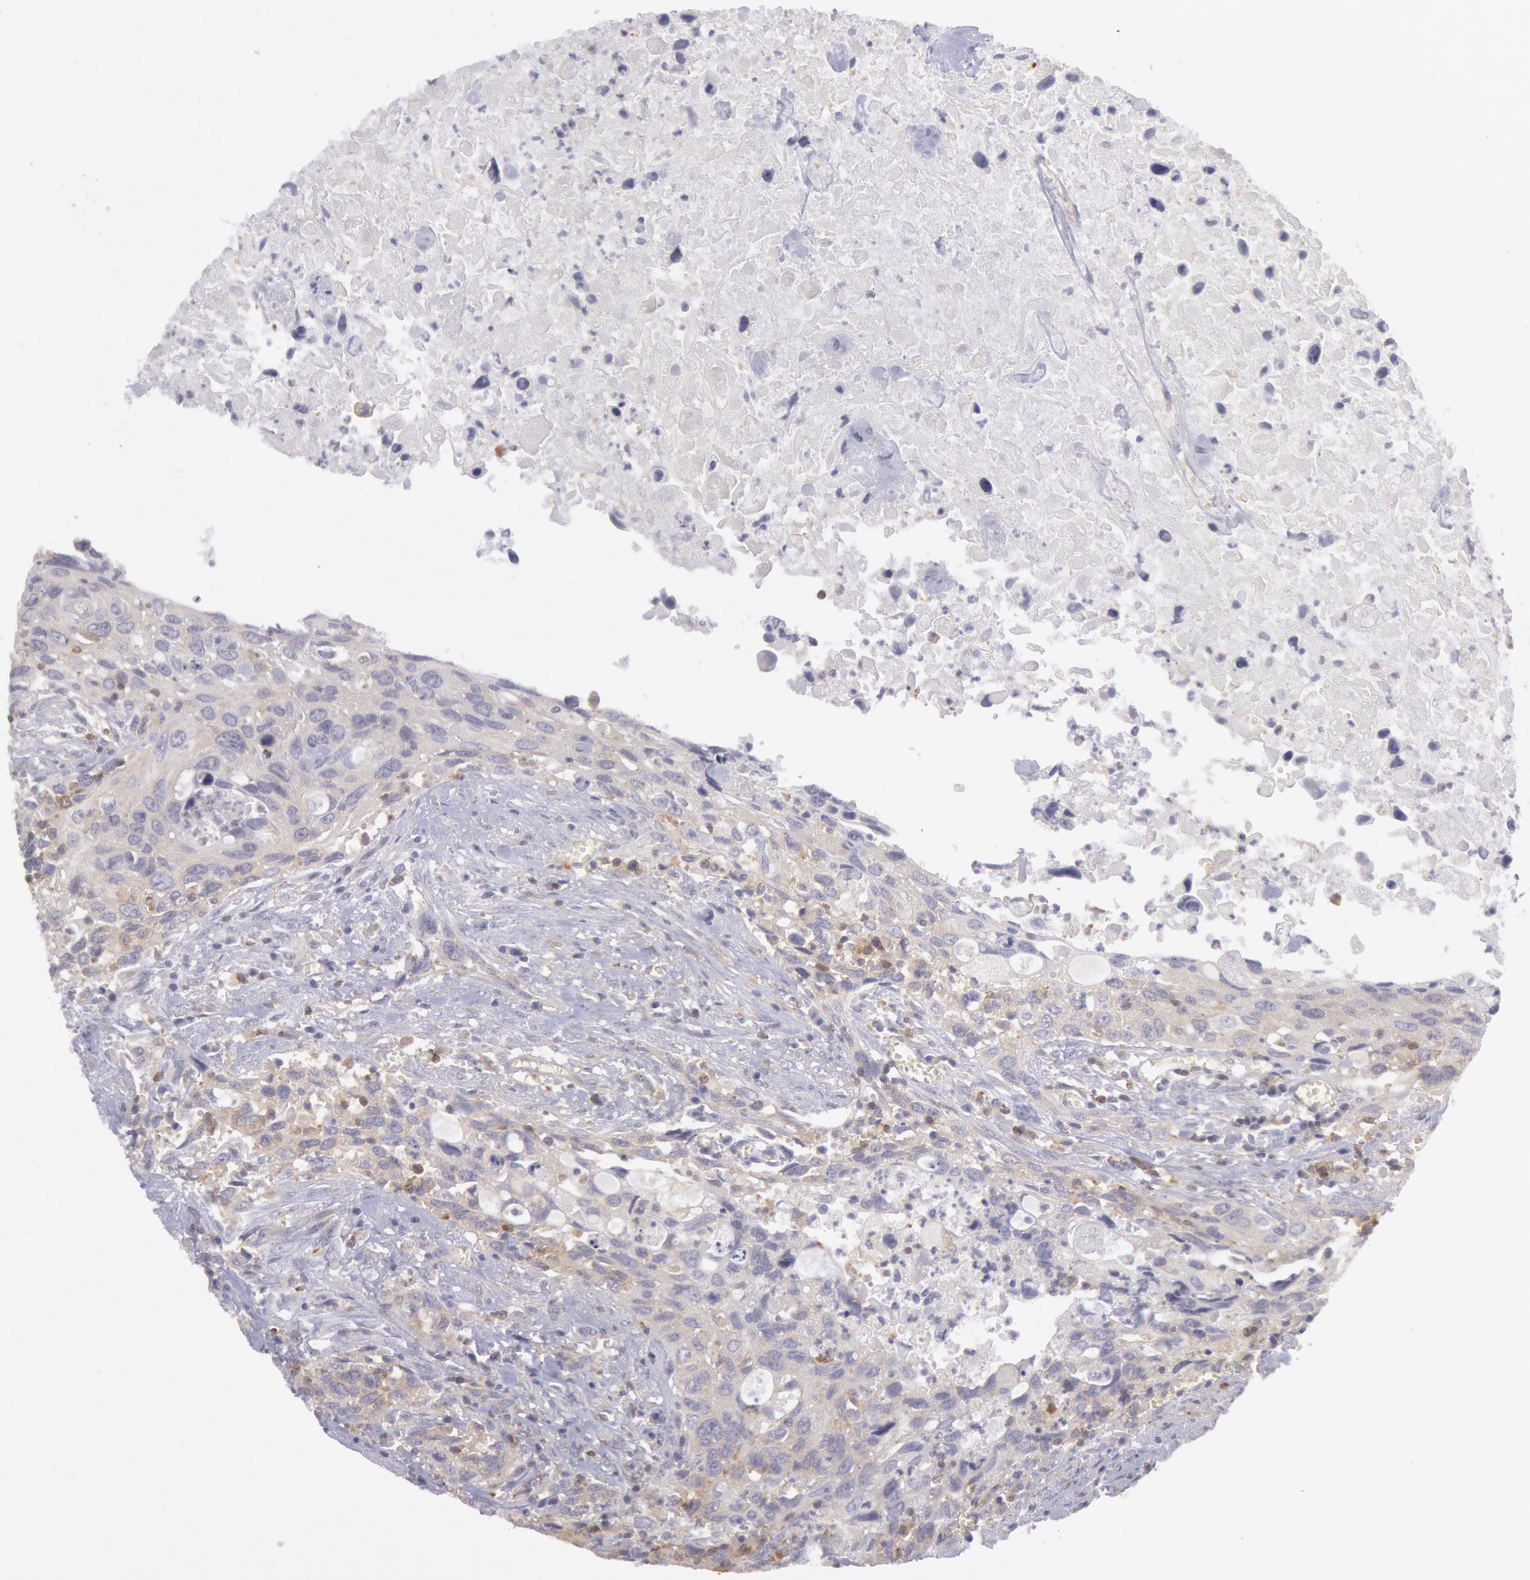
{"staining": {"intensity": "weak", "quantity": "25%-75%", "location": "cytoplasmic/membranous"}, "tissue": "urothelial cancer", "cell_type": "Tumor cells", "image_type": "cancer", "snomed": [{"axis": "morphology", "description": "Urothelial carcinoma, High grade"}, {"axis": "topography", "description": "Urinary bladder"}], "caption": "There is low levels of weak cytoplasmic/membranous positivity in tumor cells of urothelial cancer, as demonstrated by immunohistochemical staining (brown color).", "gene": "IKBKB", "patient": {"sex": "male", "age": 71}}